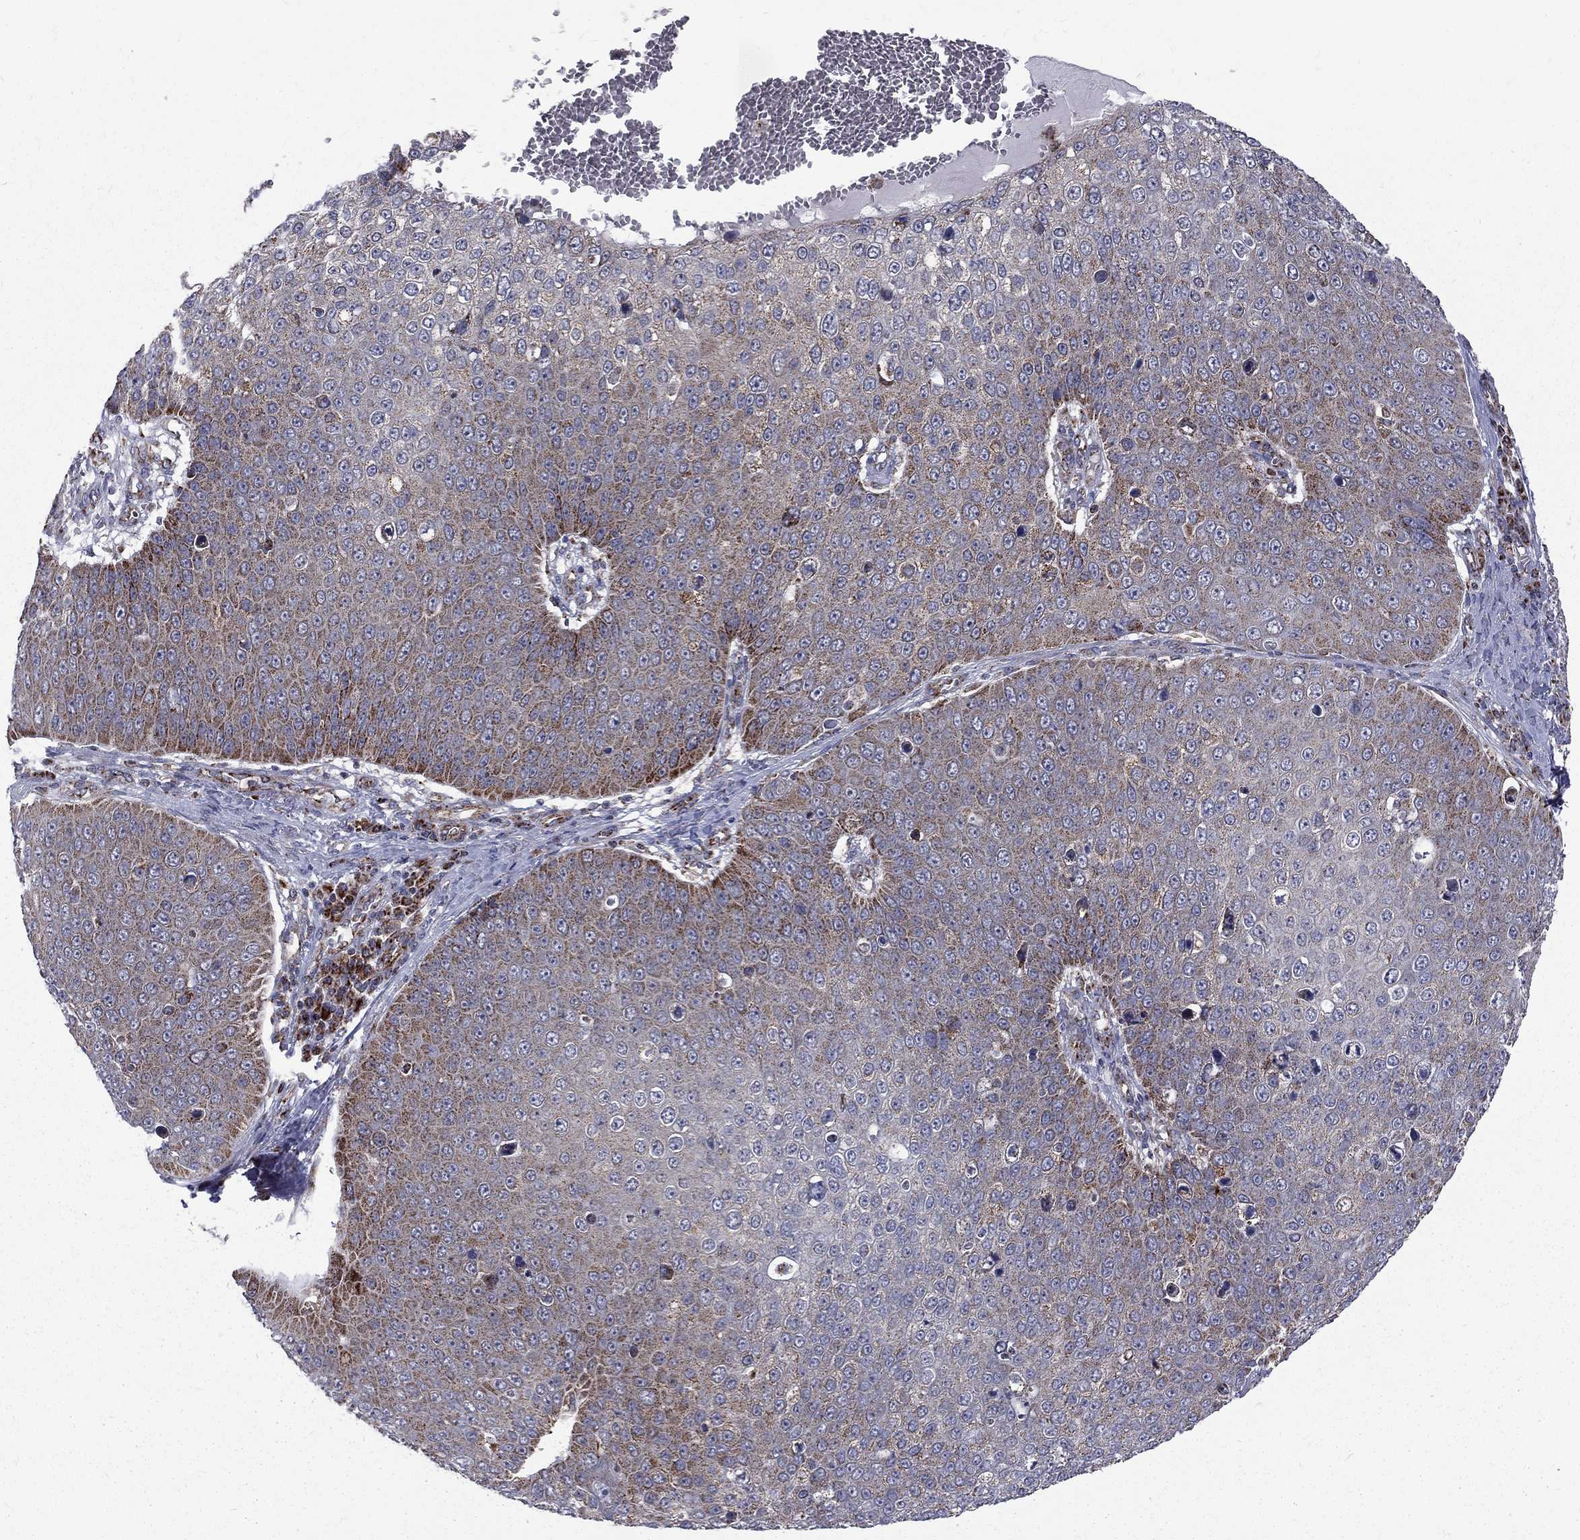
{"staining": {"intensity": "moderate", "quantity": "<25%", "location": "cytoplasmic/membranous"}, "tissue": "skin cancer", "cell_type": "Tumor cells", "image_type": "cancer", "snomed": [{"axis": "morphology", "description": "Squamous cell carcinoma, NOS"}, {"axis": "topography", "description": "Skin"}], "caption": "Protein expression analysis of skin squamous cell carcinoma displays moderate cytoplasmic/membranous staining in about <25% of tumor cells. (DAB IHC with brightfield microscopy, high magnification).", "gene": "ALDH1B1", "patient": {"sex": "male", "age": 71}}